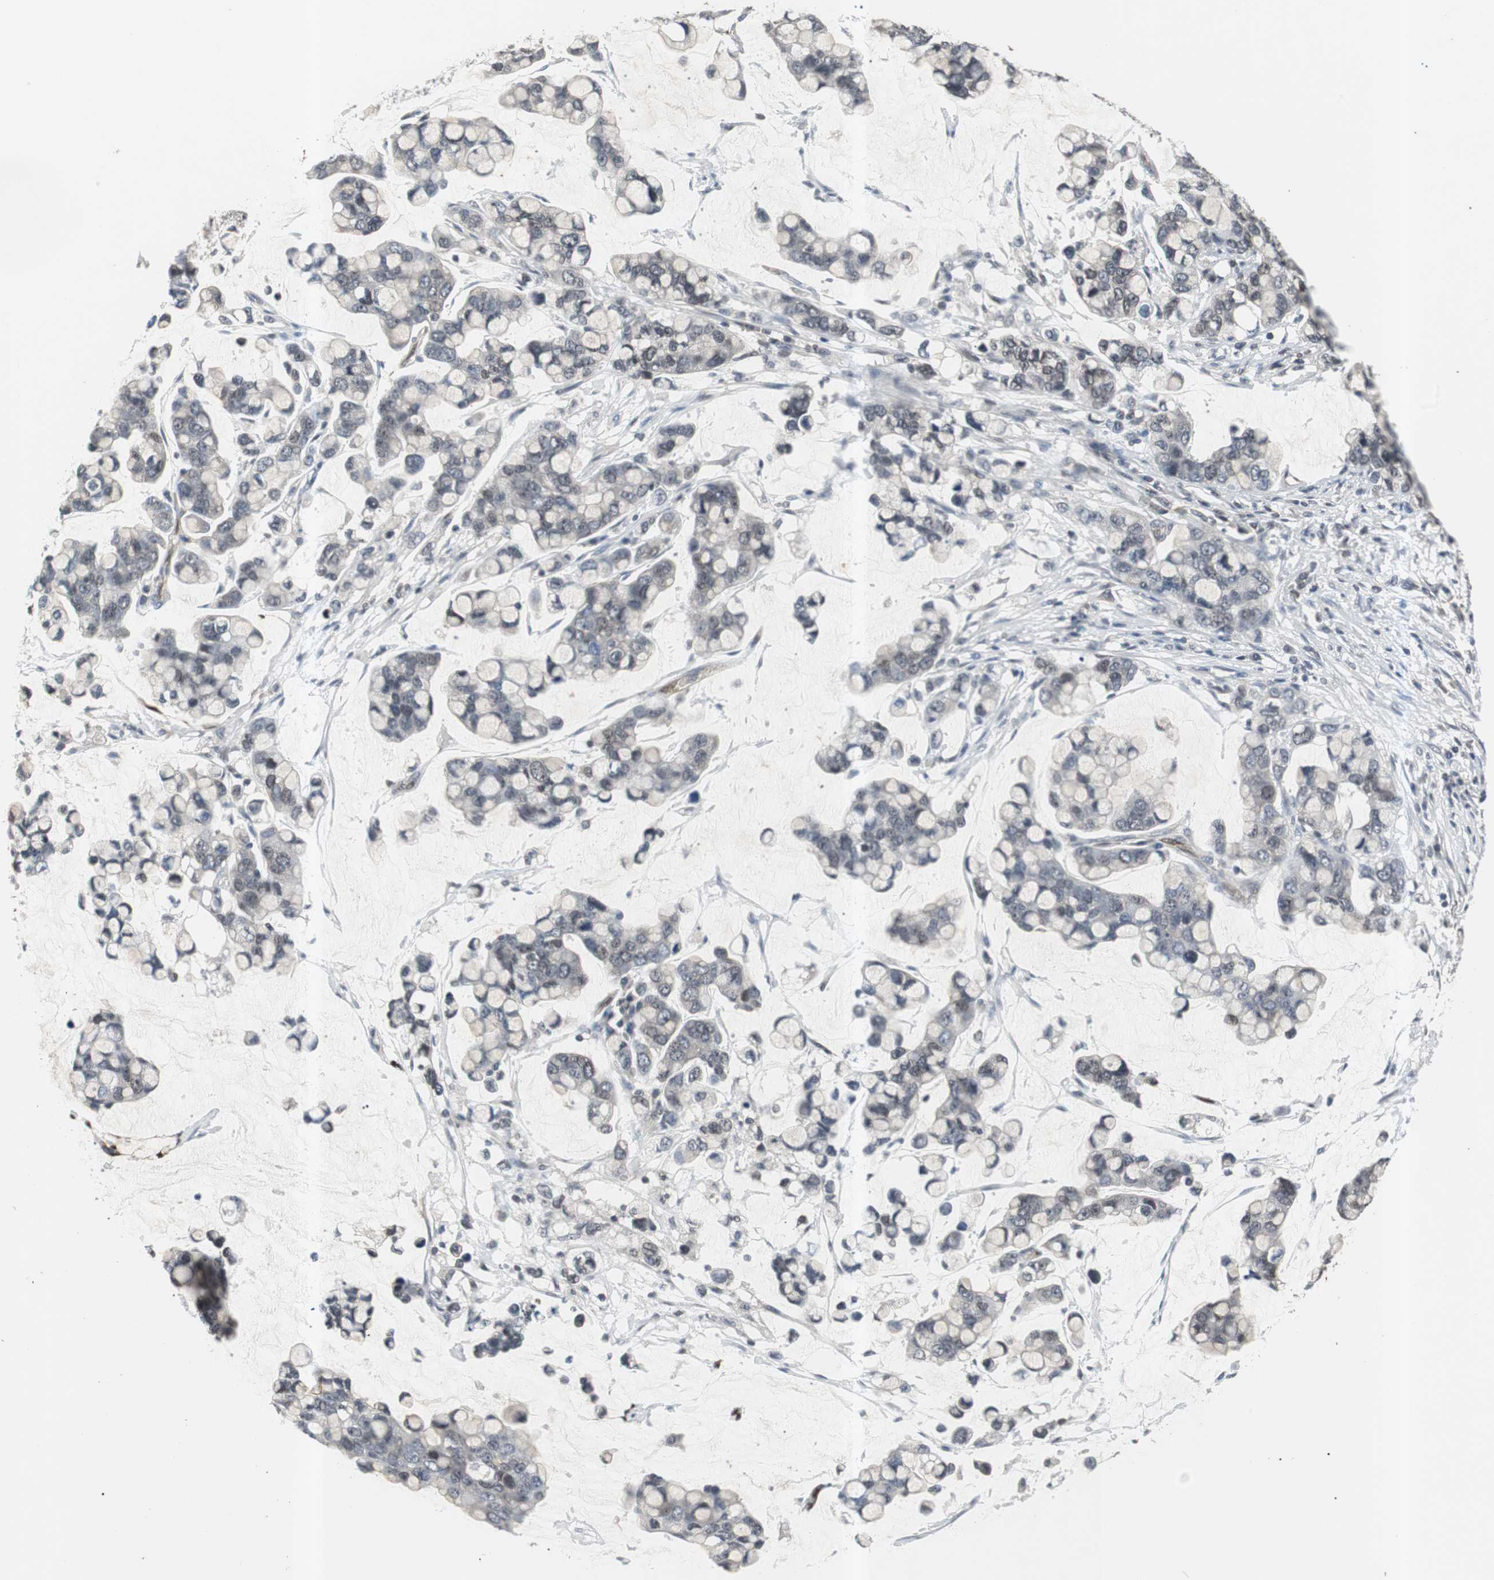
{"staining": {"intensity": "negative", "quantity": "none", "location": "none"}, "tissue": "stomach cancer", "cell_type": "Tumor cells", "image_type": "cancer", "snomed": [{"axis": "morphology", "description": "Adenocarcinoma, NOS"}, {"axis": "topography", "description": "Stomach, lower"}], "caption": "Tumor cells are negative for protein expression in human stomach adenocarcinoma. The staining is performed using DAB brown chromogen with nuclei counter-stained in using hematoxylin.", "gene": "SMAD1", "patient": {"sex": "male", "age": 84}}